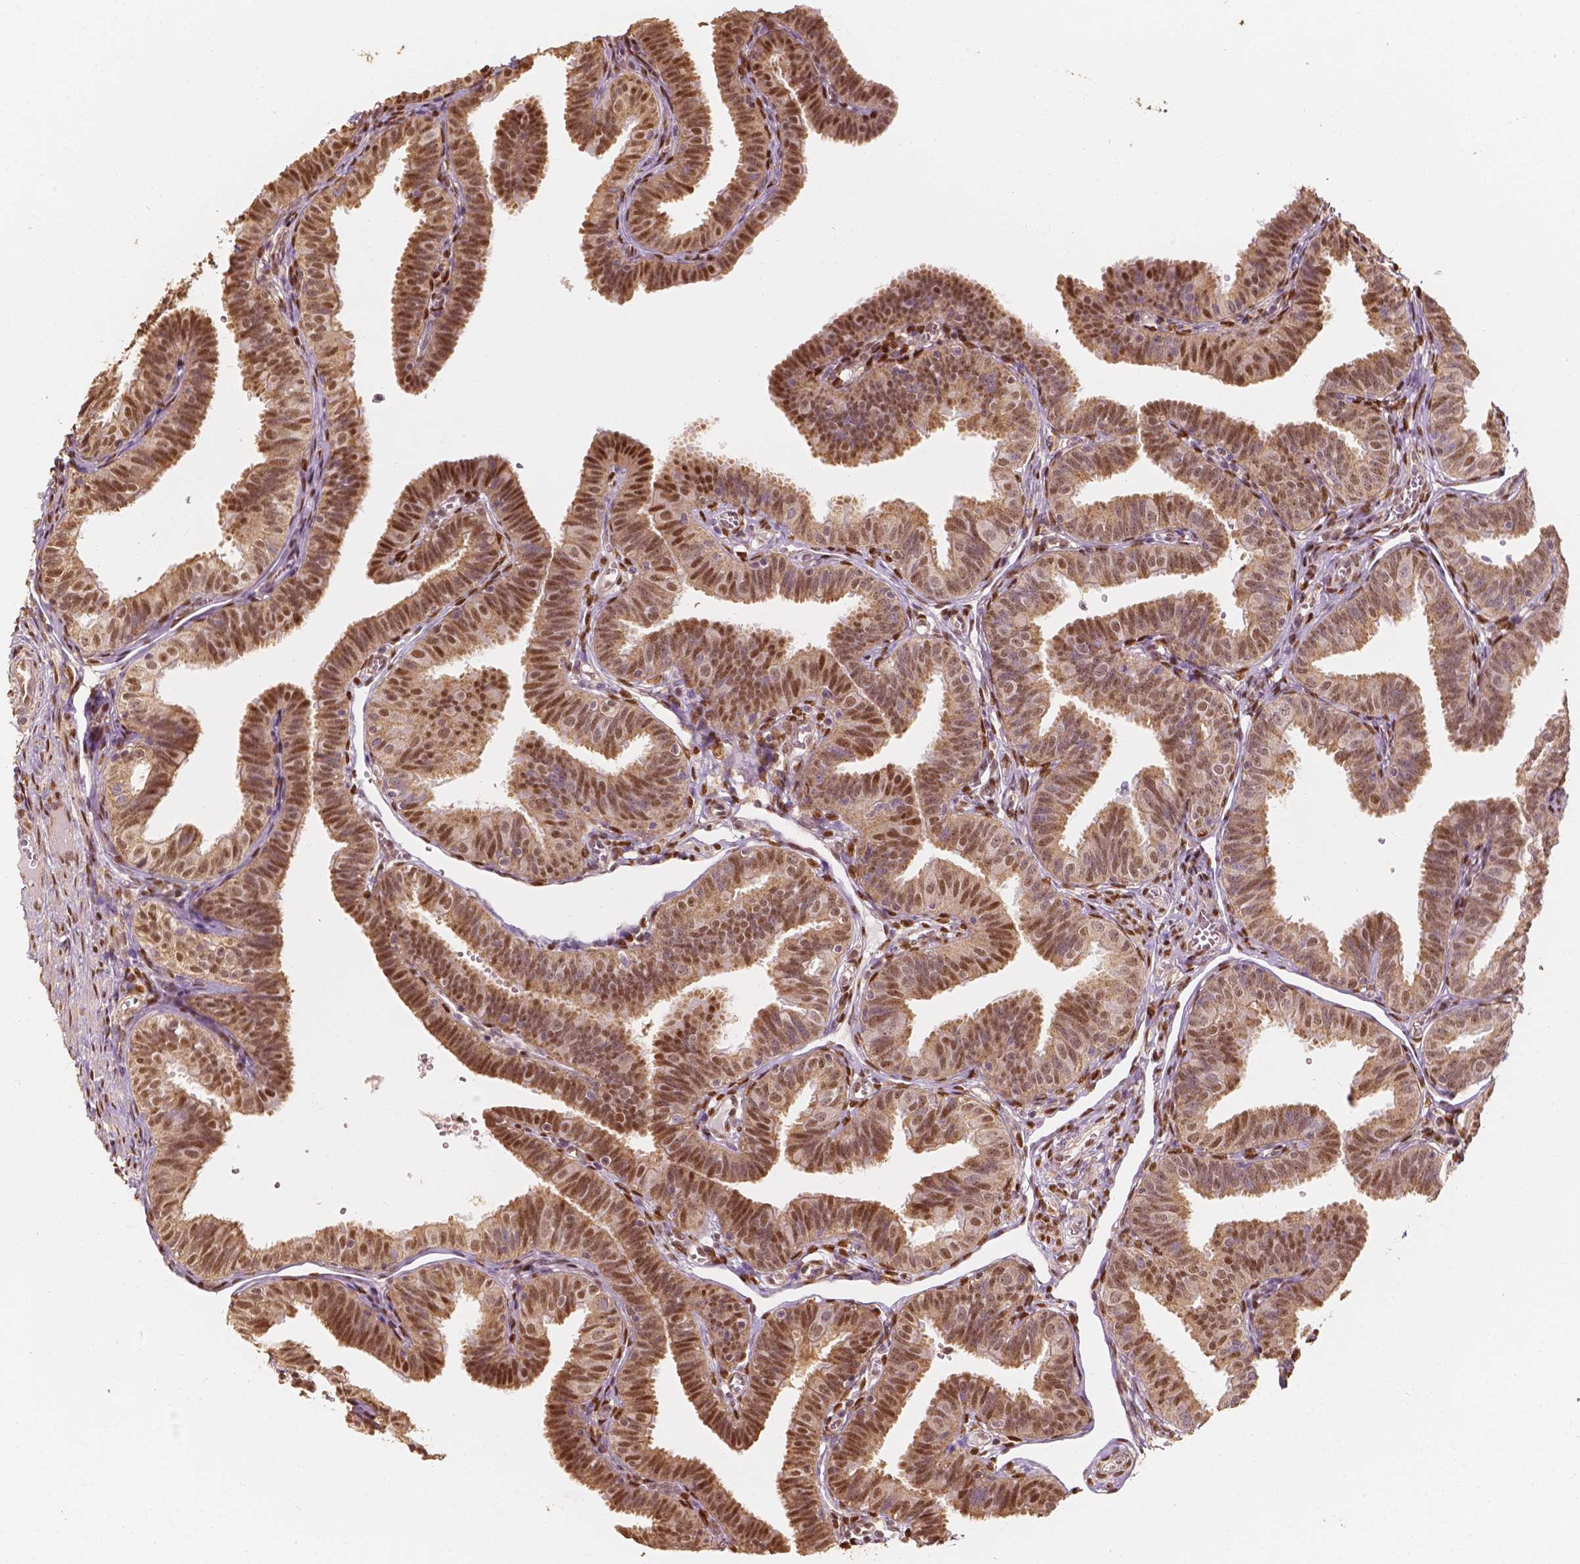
{"staining": {"intensity": "moderate", "quantity": ">75%", "location": "nuclear"}, "tissue": "fallopian tube", "cell_type": "Glandular cells", "image_type": "normal", "snomed": [{"axis": "morphology", "description": "Normal tissue, NOS"}, {"axis": "topography", "description": "Fallopian tube"}], "caption": "A high-resolution histopathology image shows immunohistochemistry staining of unremarkable fallopian tube, which demonstrates moderate nuclear positivity in approximately >75% of glandular cells. (DAB = brown stain, brightfield microscopy at high magnification).", "gene": "TBC1D17", "patient": {"sex": "female", "age": 25}}